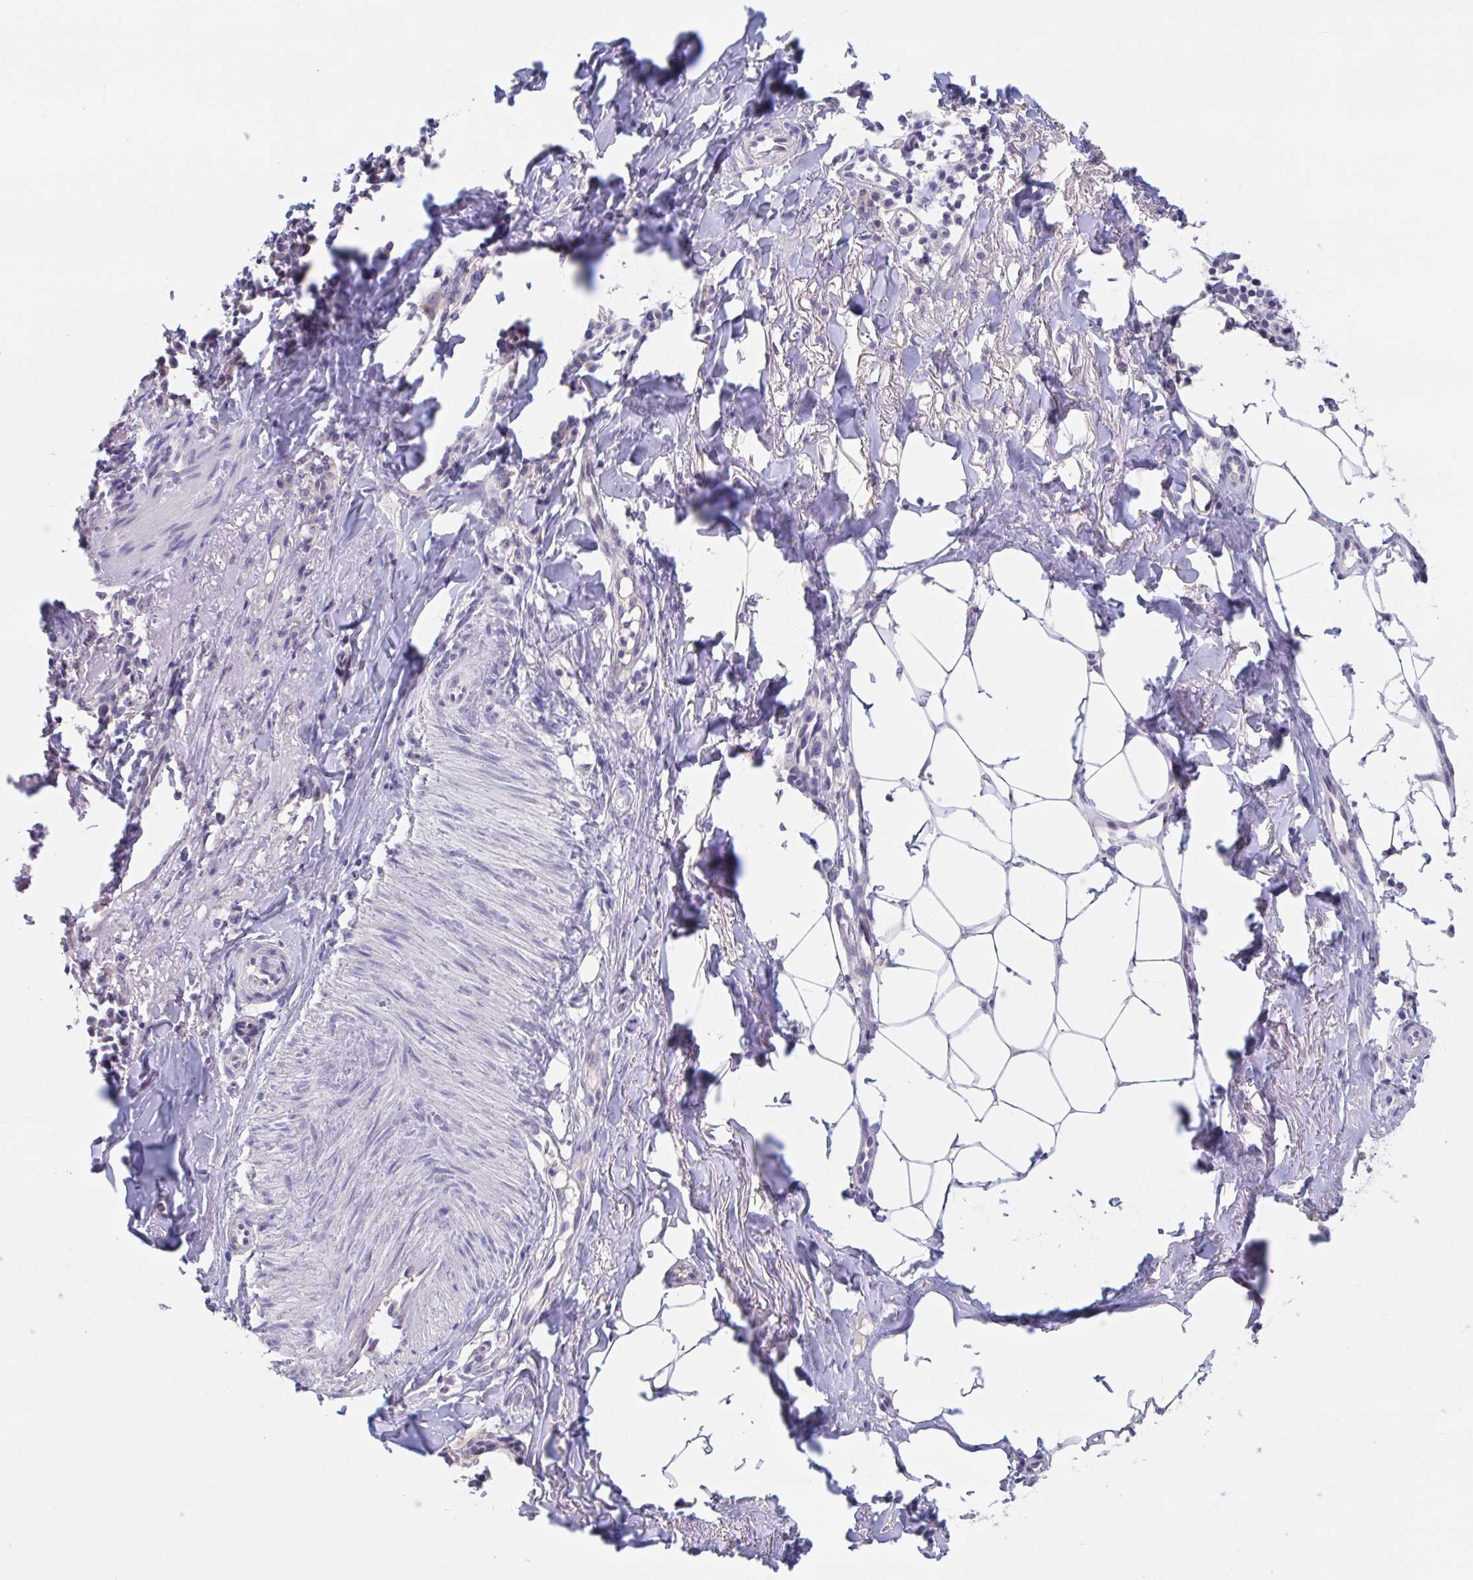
{"staining": {"intensity": "weak", "quantity": "25%-75%", "location": "cytoplasmic/membranous"}, "tissue": "skin cancer", "cell_type": "Tumor cells", "image_type": "cancer", "snomed": [{"axis": "morphology", "description": "Basal cell carcinoma"}, {"axis": "topography", "description": "Skin"}], "caption": "Skin cancer (basal cell carcinoma) was stained to show a protein in brown. There is low levels of weak cytoplasmic/membranous staining in approximately 25%-75% of tumor cells. (Brightfield microscopy of DAB IHC at high magnification).", "gene": "UNKL", "patient": {"sex": "female", "age": 93}}